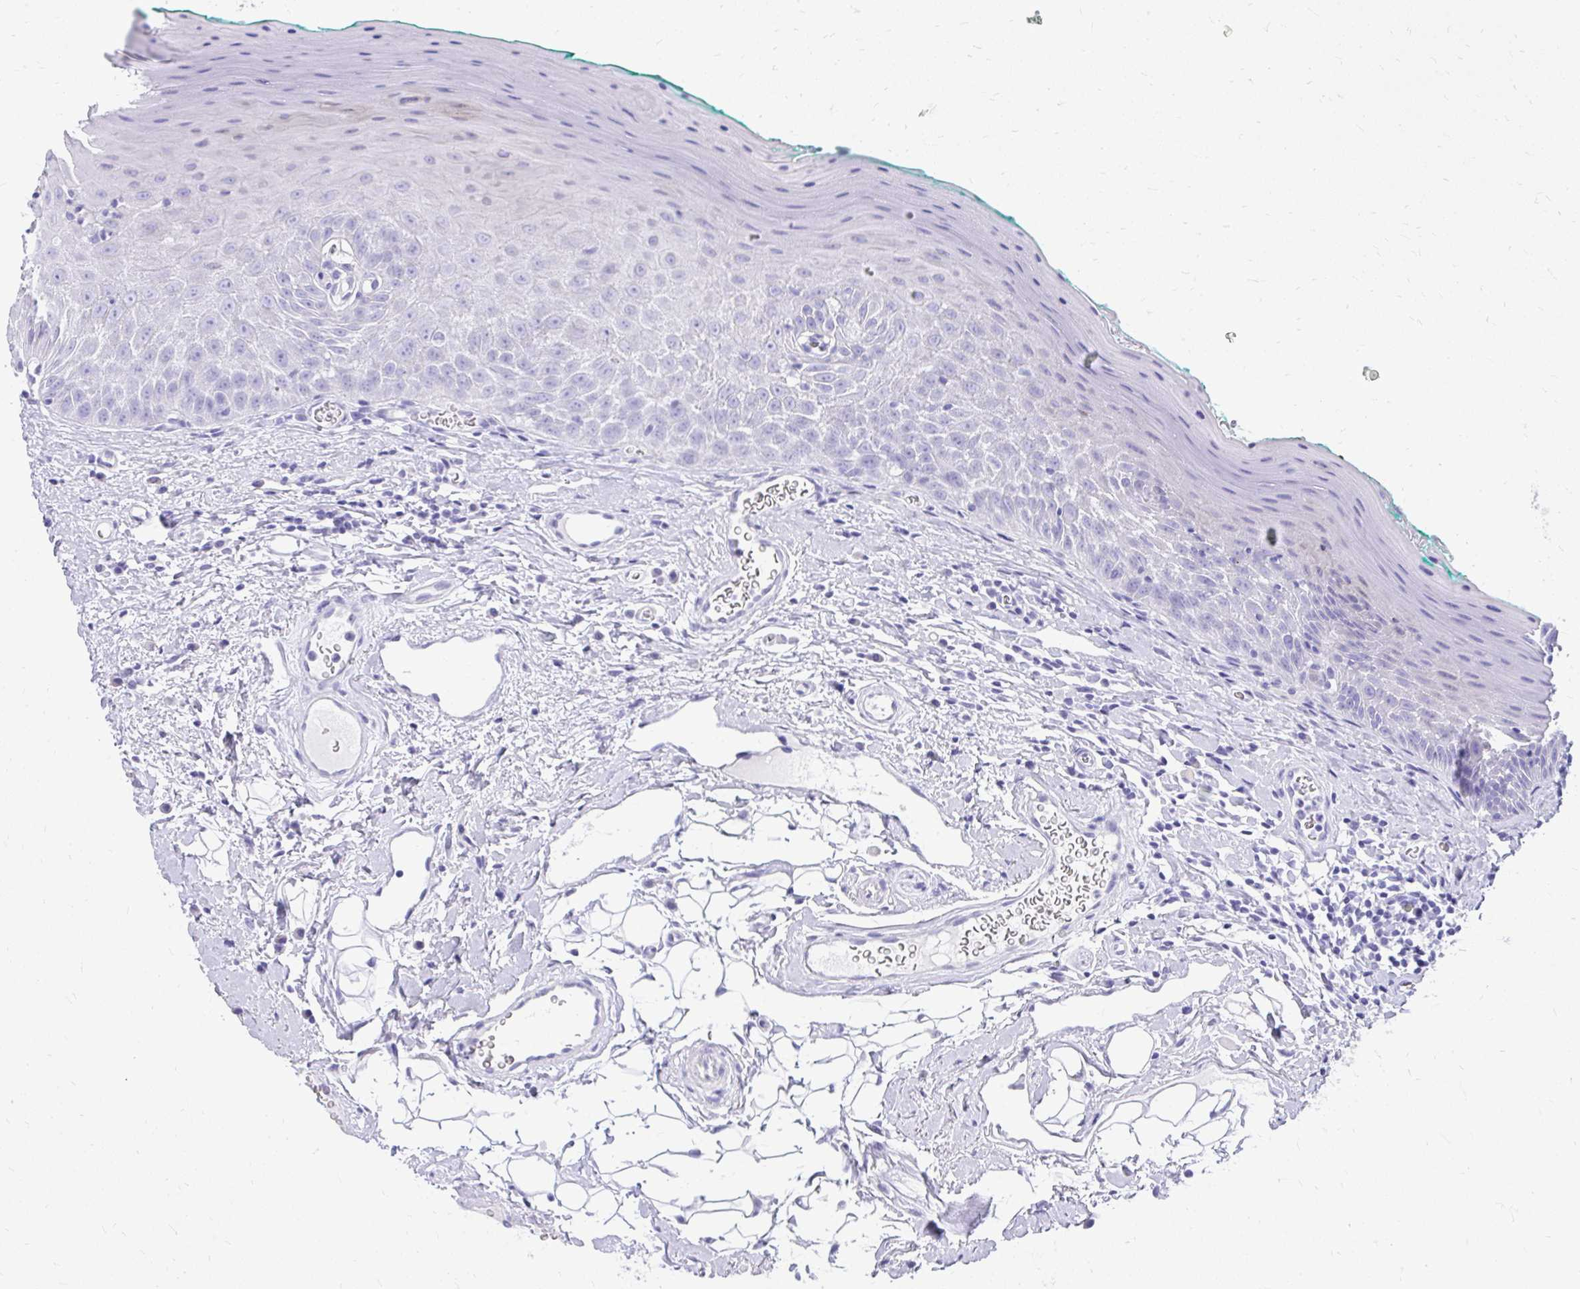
{"staining": {"intensity": "negative", "quantity": "none", "location": "none"}, "tissue": "oral mucosa", "cell_type": "Squamous epithelial cells", "image_type": "normal", "snomed": [{"axis": "morphology", "description": "Normal tissue, NOS"}, {"axis": "topography", "description": "Oral tissue"}, {"axis": "topography", "description": "Tounge, NOS"}], "caption": "IHC histopathology image of unremarkable oral mucosa stained for a protein (brown), which demonstrates no staining in squamous epithelial cells.", "gene": "BCL6B", "patient": {"sex": "male", "age": 83}}